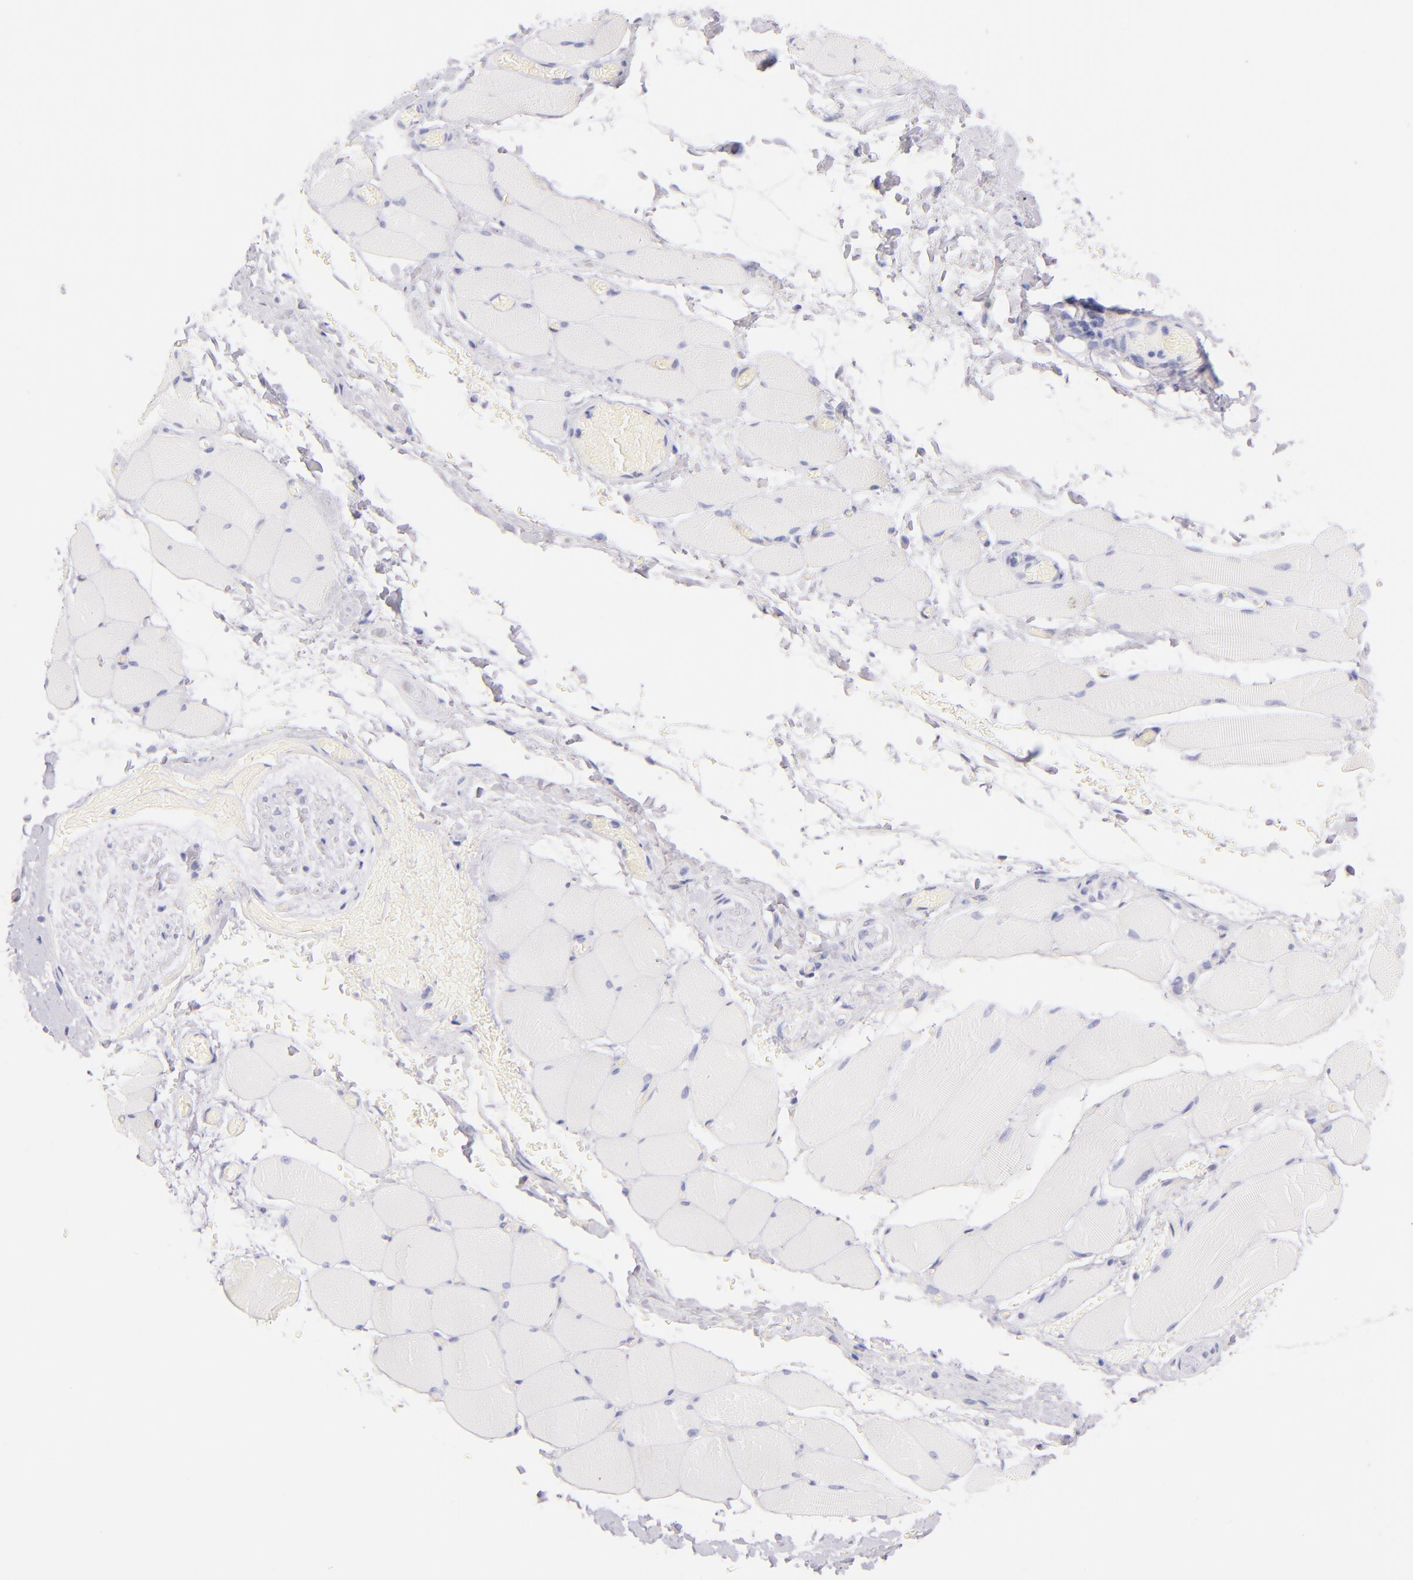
{"staining": {"intensity": "negative", "quantity": "none", "location": "none"}, "tissue": "skeletal muscle", "cell_type": "Myocytes", "image_type": "normal", "snomed": [{"axis": "morphology", "description": "Normal tissue, NOS"}, {"axis": "topography", "description": "Skeletal muscle"}, {"axis": "topography", "description": "Soft tissue"}], "caption": "High magnification brightfield microscopy of benign skeletal muscle stained with DAB (brown) and counterstained with hematoxylin (blue): myocytes show no significant positivity.", "gene": "SDC1", "patient": {"sex": "female", "age": 58}}